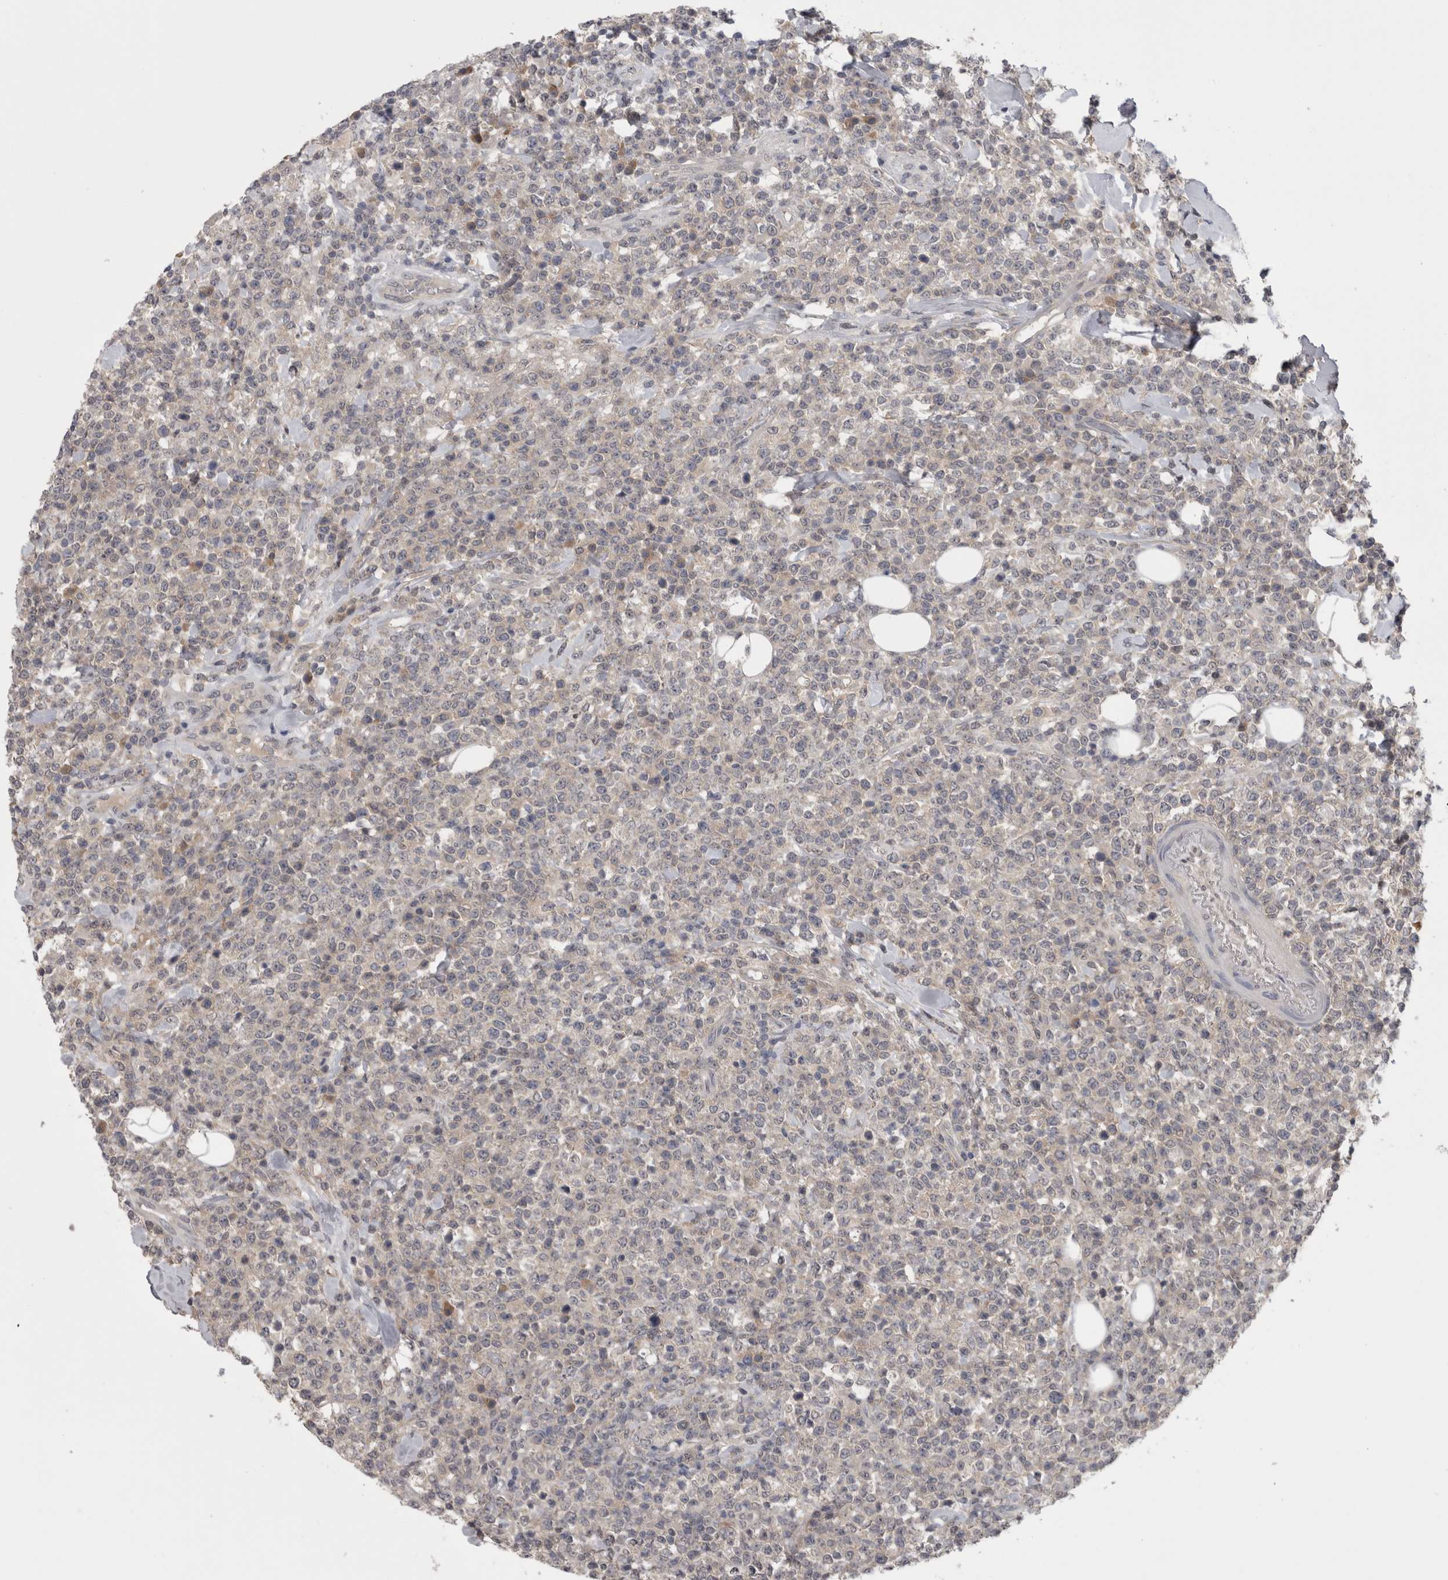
{"staining": {"intensity": "negative", "quantity": "none", "location": "none"}, "tissue": "lymphoma", "cell_type": "Tumor cells", "image_type": "cancer", "snomed": [{"axis": "morphology", "description": "Malignant lymphoma, non-Hodgkin's type, High grade"}, {"axis": "topography", "description": "Colon"}], "caption": "A high-resolution histopathology image shows immunohistochemistry (IHC) staining of lymphoma, which demonstrates no significant expression in tumor cells.", "gene": "ZNF114", "patient": {"sex": "female", "age": 53}}